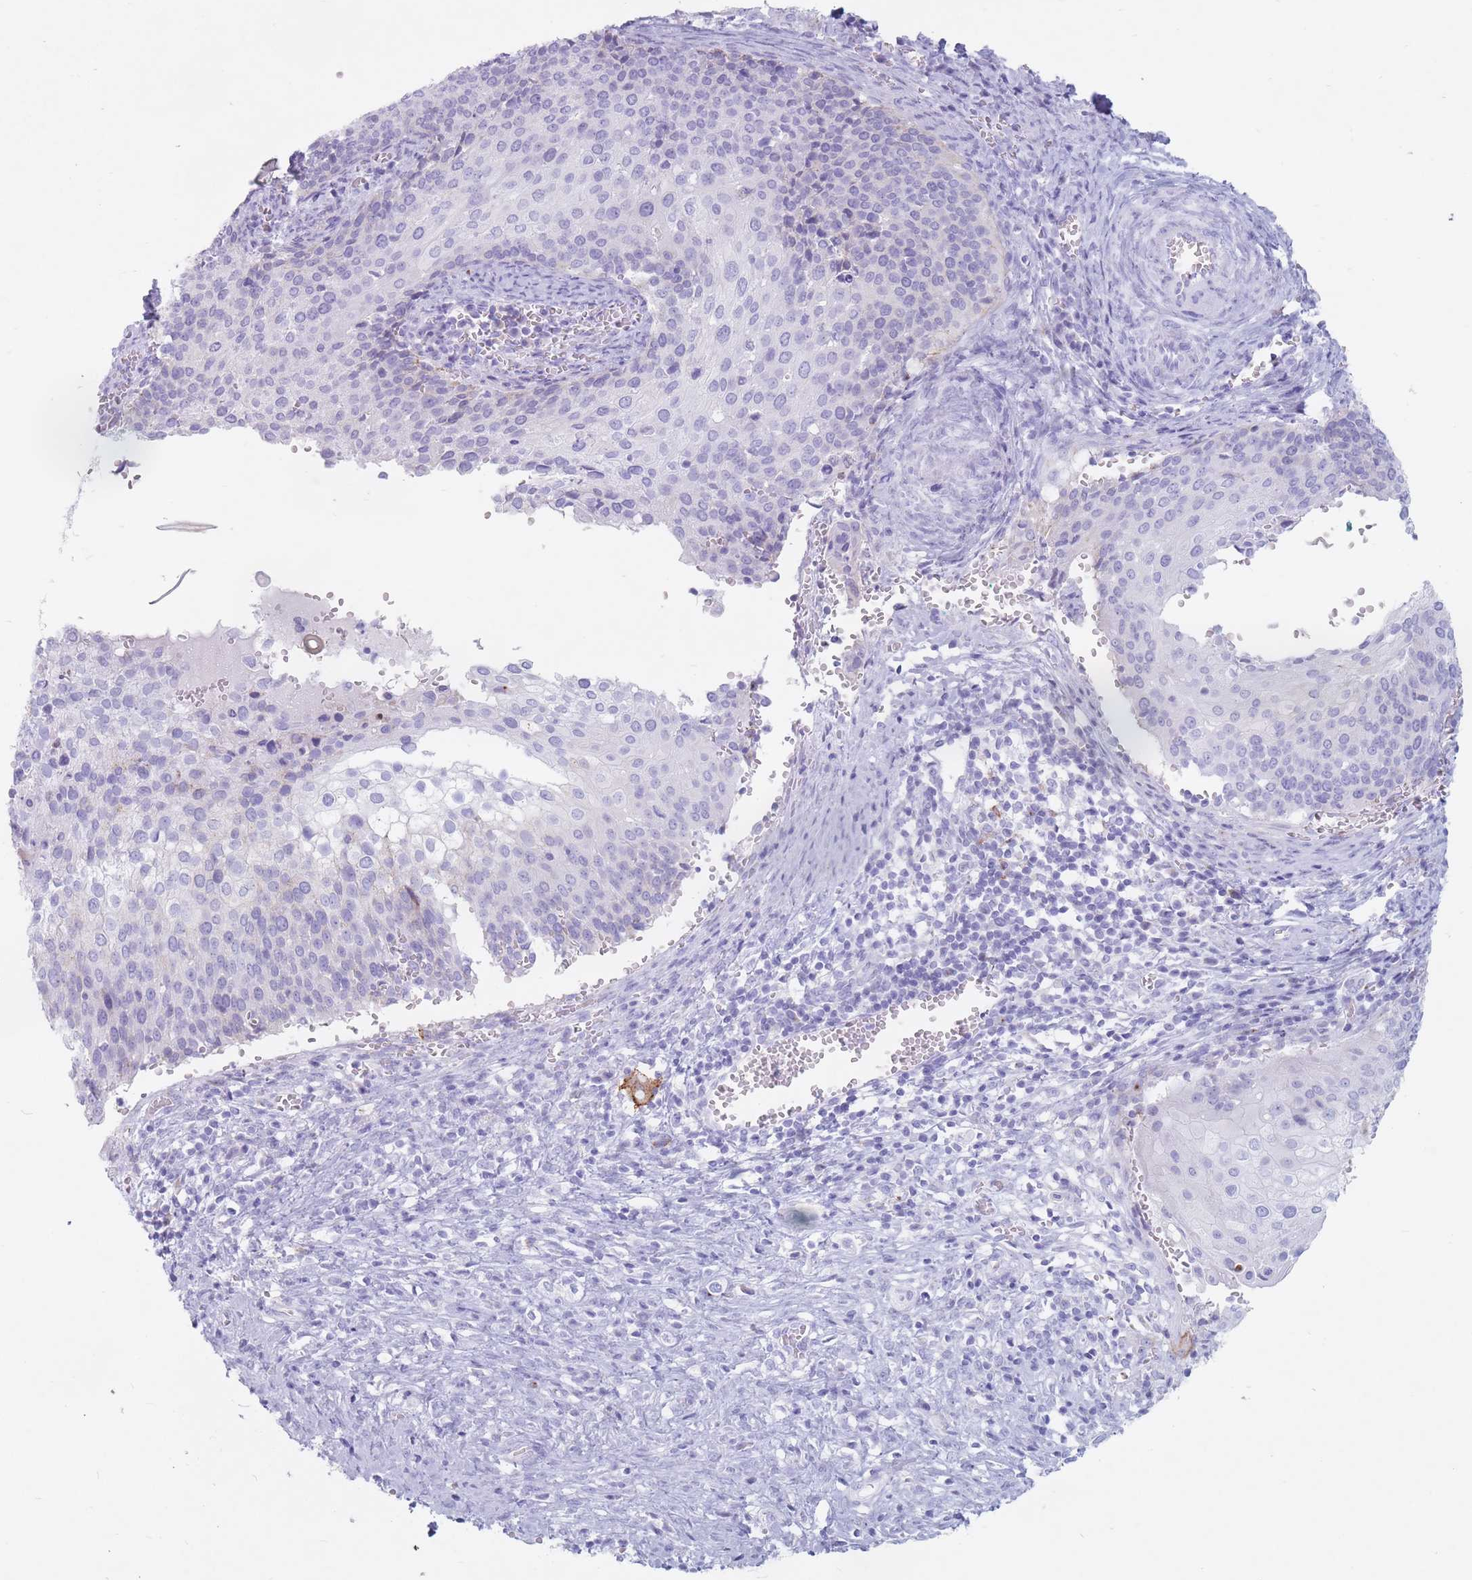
{"staining": {"intensity": "negative", "quantity": "none", "location": "none"}, "tissue": "cervical cancer", "cell_type": "Tumor cells", "image_type": "cancer", "snomed": [{"axis": "morphology", "description": "Squamous cell carcinoma, NOS"}, {"axis": "topography", "description": "Cervix"}], "caption": "Immunohistochemistry (IHC) of cervical cancer shows no expression in tumor cells.", "gene": "ST3GAL5", "patient": {"sex": "female", "age": 44}}